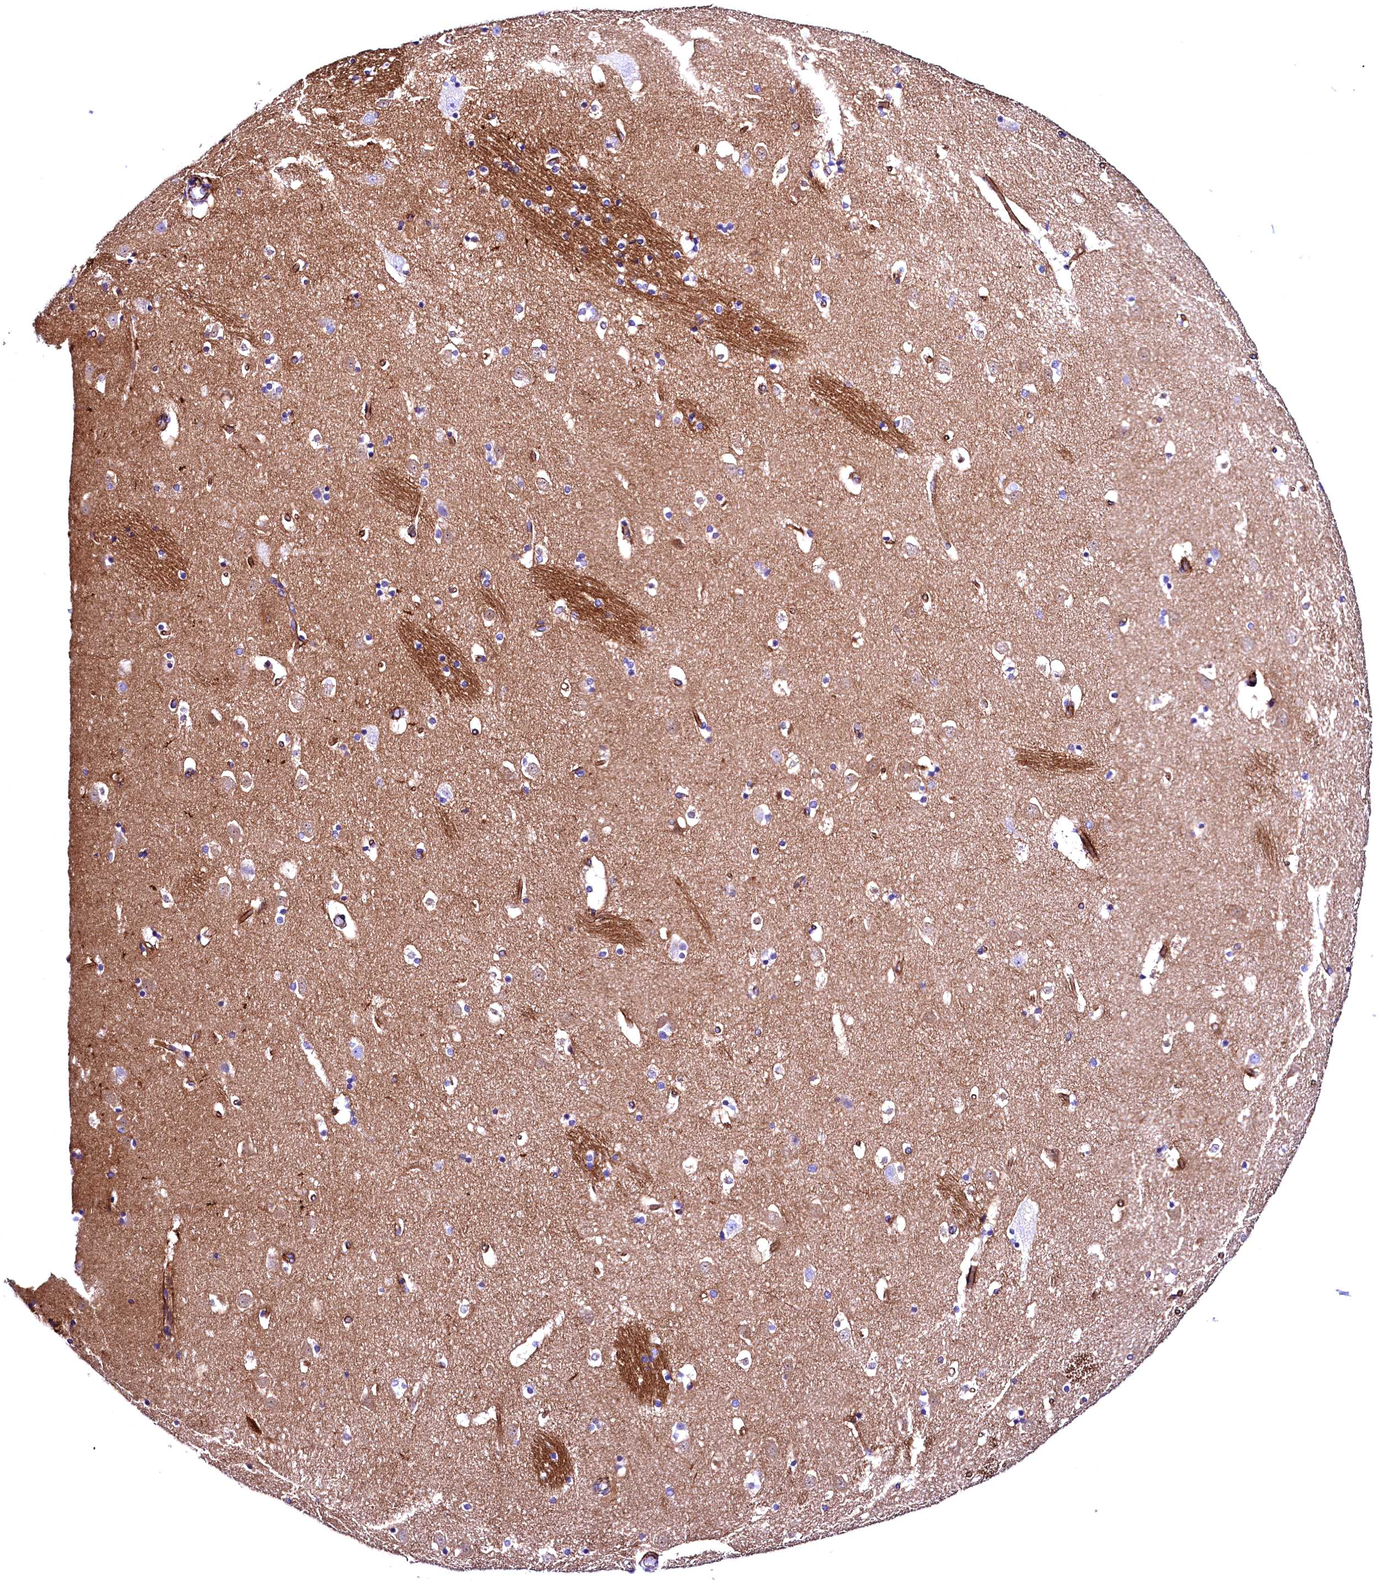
{"staining": {"intensity": "negative", "quantity": "none", "location": "none"}, "tissue": "caudate", "cell_type": "Glial cells", "image_type": "normal", "snomed": [{"axis": "morphology", "description": "Normal tissue, NOS"}, {"axis": "topography", "description": "Lateral ventricle wall"}], "caption": "Protein analysis of normal caudate shows no significant staining in glial cells. (DAB (3,3'-diaminobenzidine) immunohistochemistry (IHC) with hematoxylin counter stain).", "gene": "SLF1", "patient": {"sex": "male", "age": 45}}